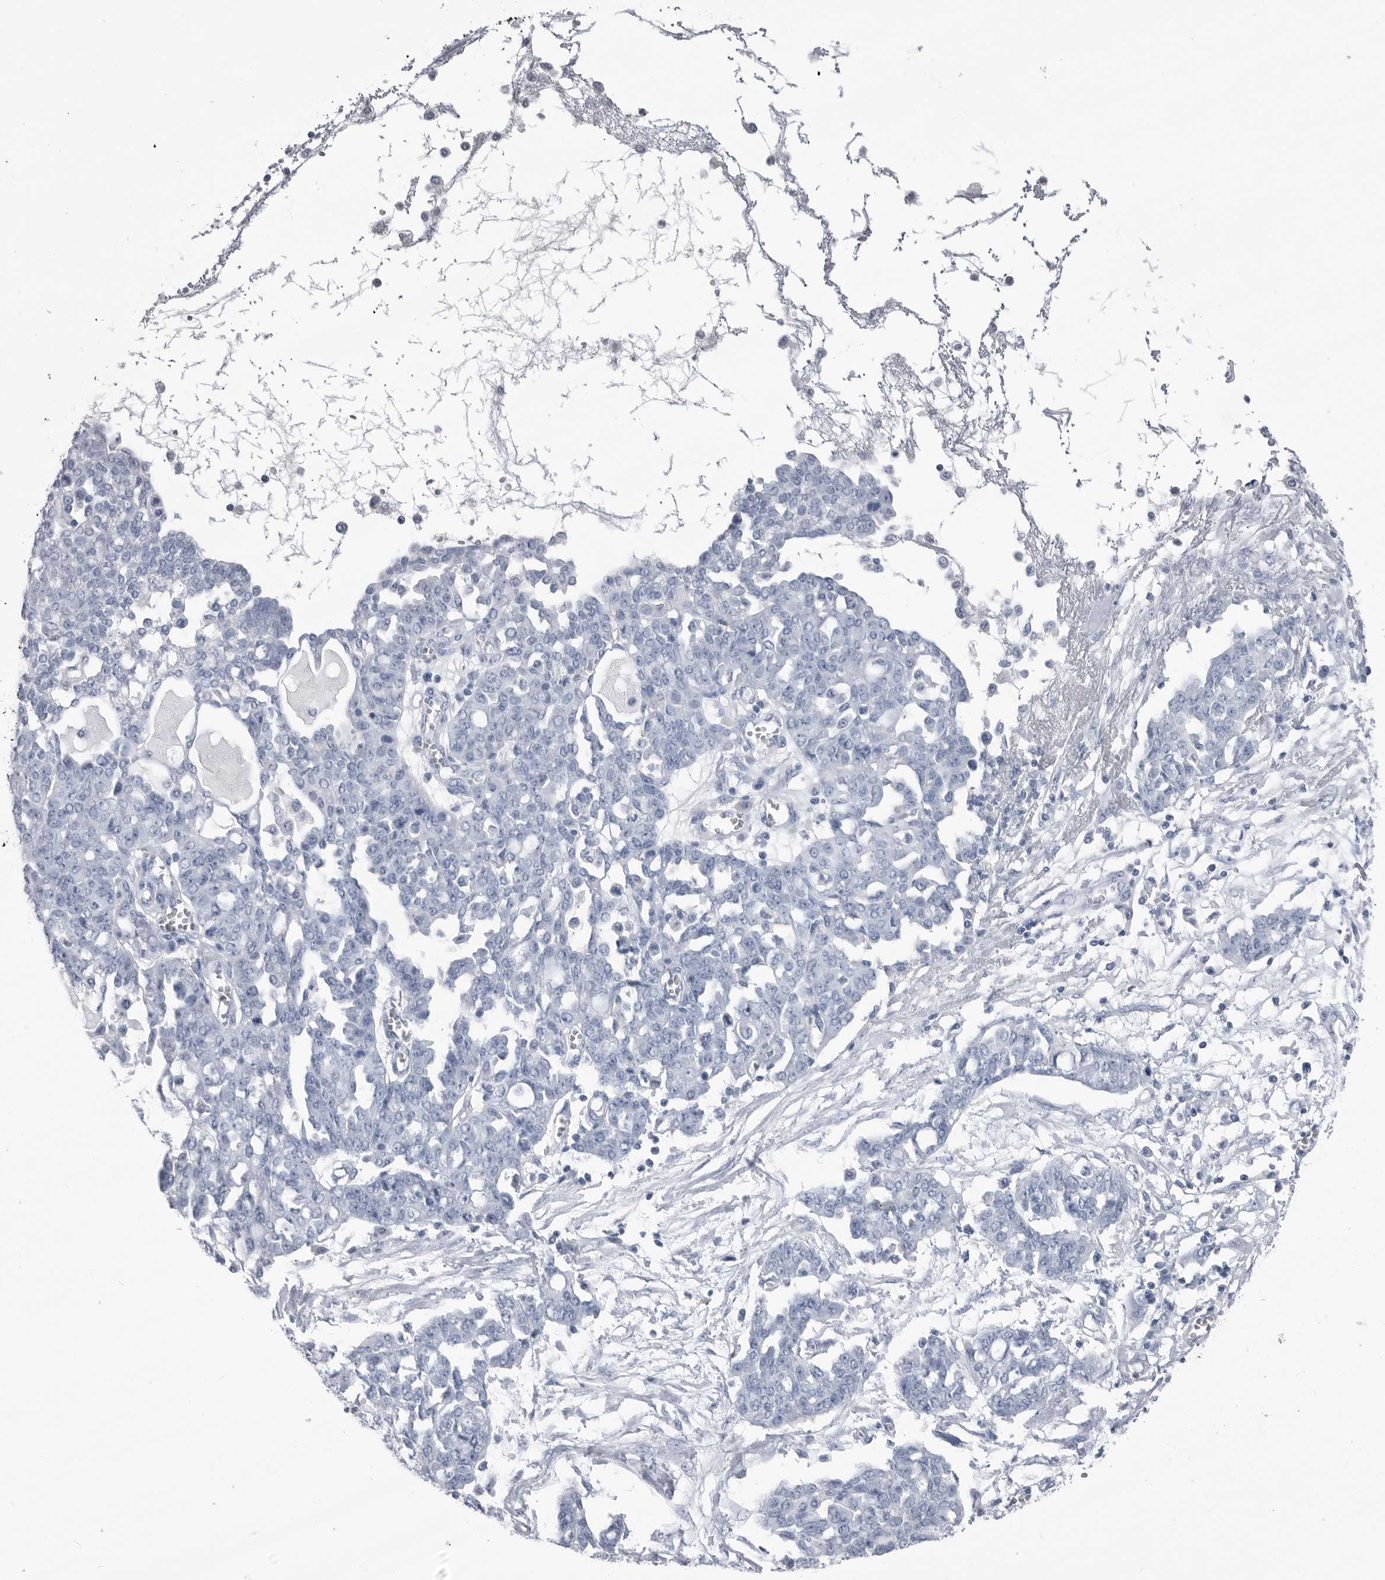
{"staining": {"intensity": "negative", "quantity": "none", "location": "none"}, "tissue": "ovarian cancer", "cell_type": "Tumor cells", "image_type": "cancer", "snomed": [{"axis": "morphology", "description": "Cystadenocarcinoma, serous, NOS"}, {"axis": "topography", "description": "Soft tissue"}, {"axis": "topography", "description": "Ovary"}], "caption": "Image shows no protein positivity in tumor cells of ovarian cancer (serous cystadenocarcinoma) tissue.", "gene": "ABHD12", "patient": {"sex": "female", "age": 57}}